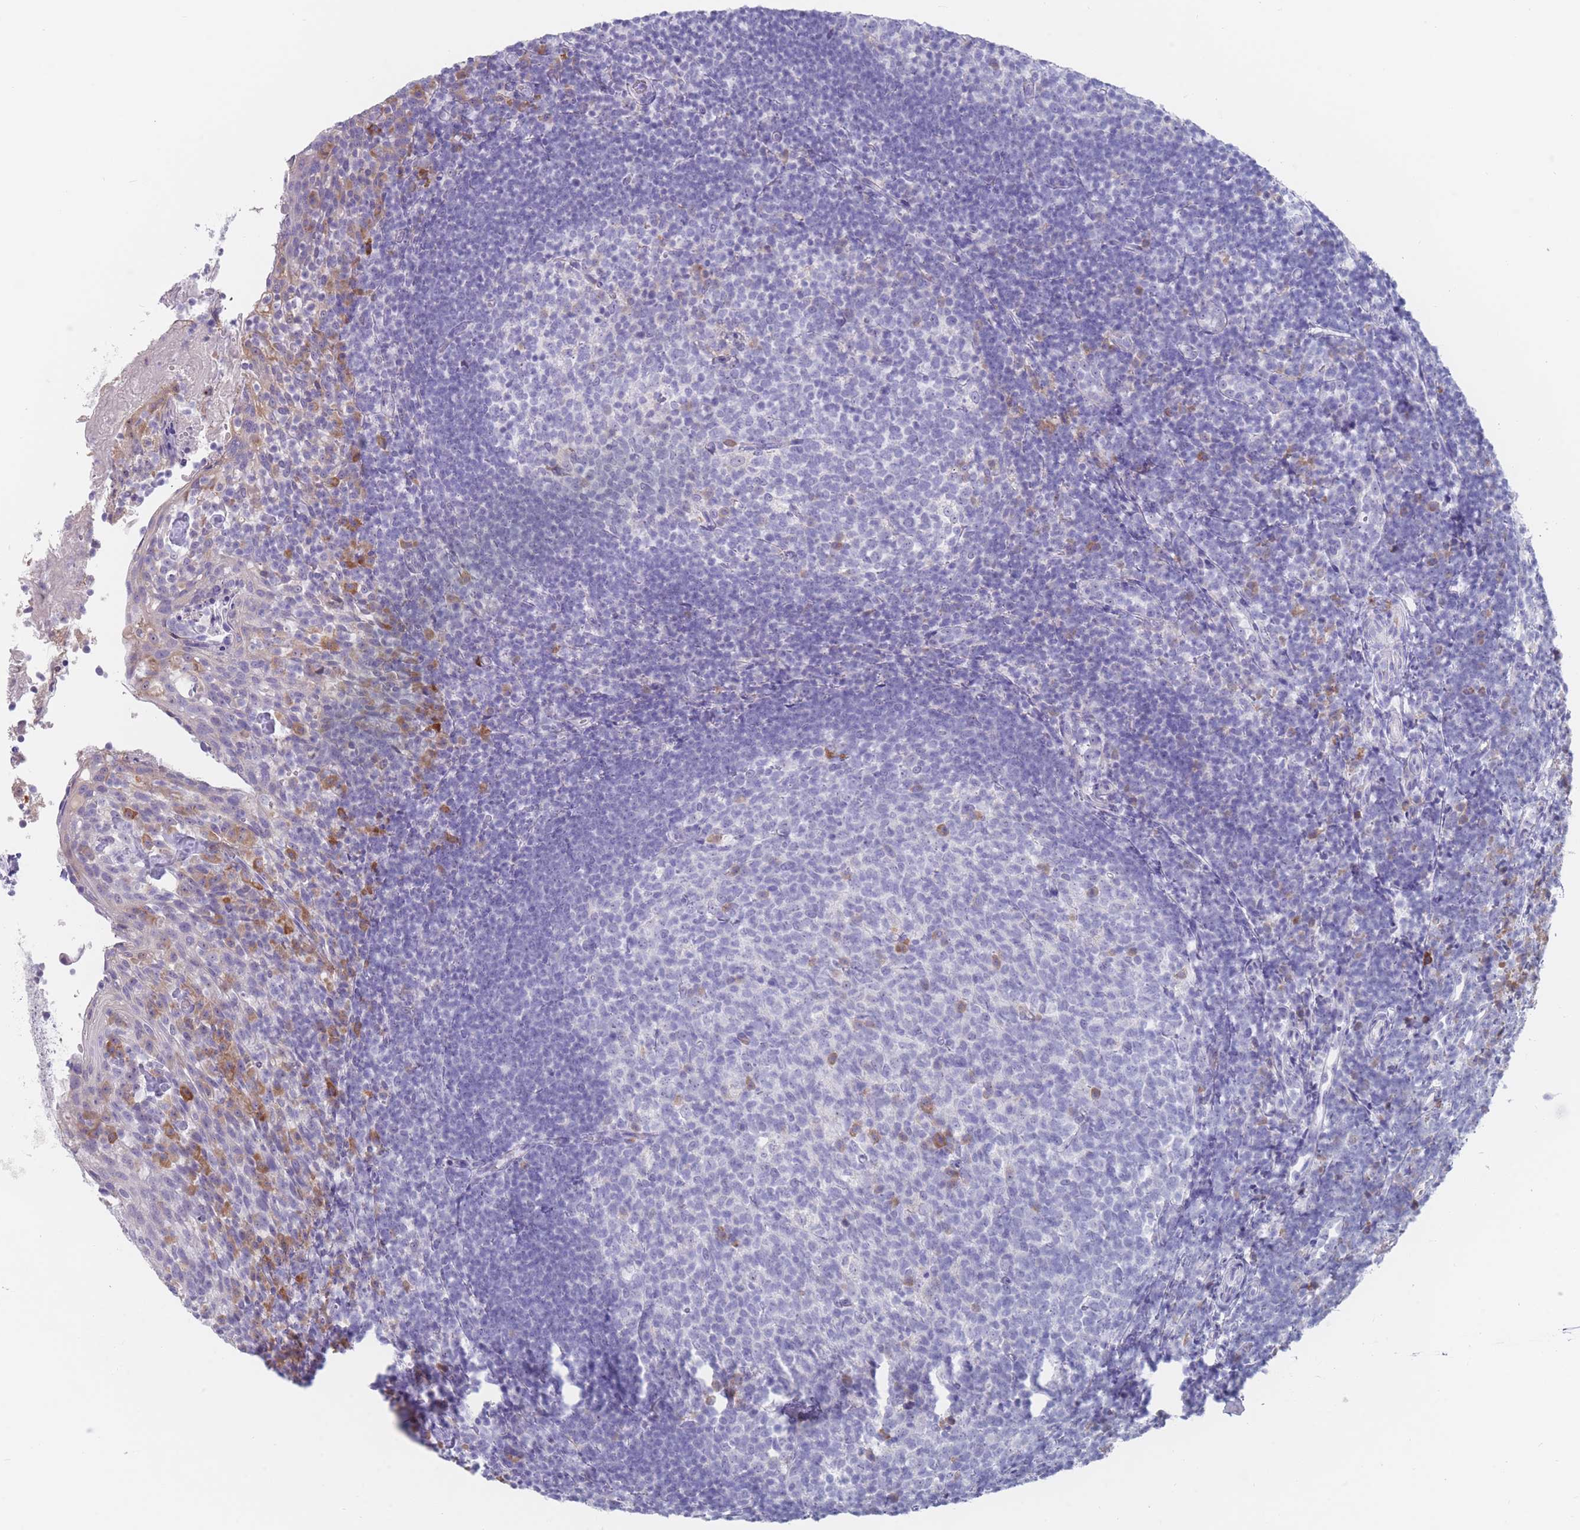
{"staining": {"intensity": "moderate", "quantity": "<25%", "location": "cytoplasmic/membranous"}, "tissue": "tonsil", "cell_type": "Germinal center cells", "image_type": "normal", "snomed": [{"axis": "morphology", "description": "Normal tissue, NOS"}, {"axis": "topography", "description": "Tonsil"}], "caption": "Protein staining of unremarkable tonsil displays moderate cytoplasmic/membranous expression in about <25% of germinal center cells. The staining was performed using DAB (3,3'-diaminobenzidine), with brown indicating positive protein expression. Nuclei are stained blue with hematoxylin.", "gene": "ST8SIA5", "patient": {"sex": "female", "age": 10}}